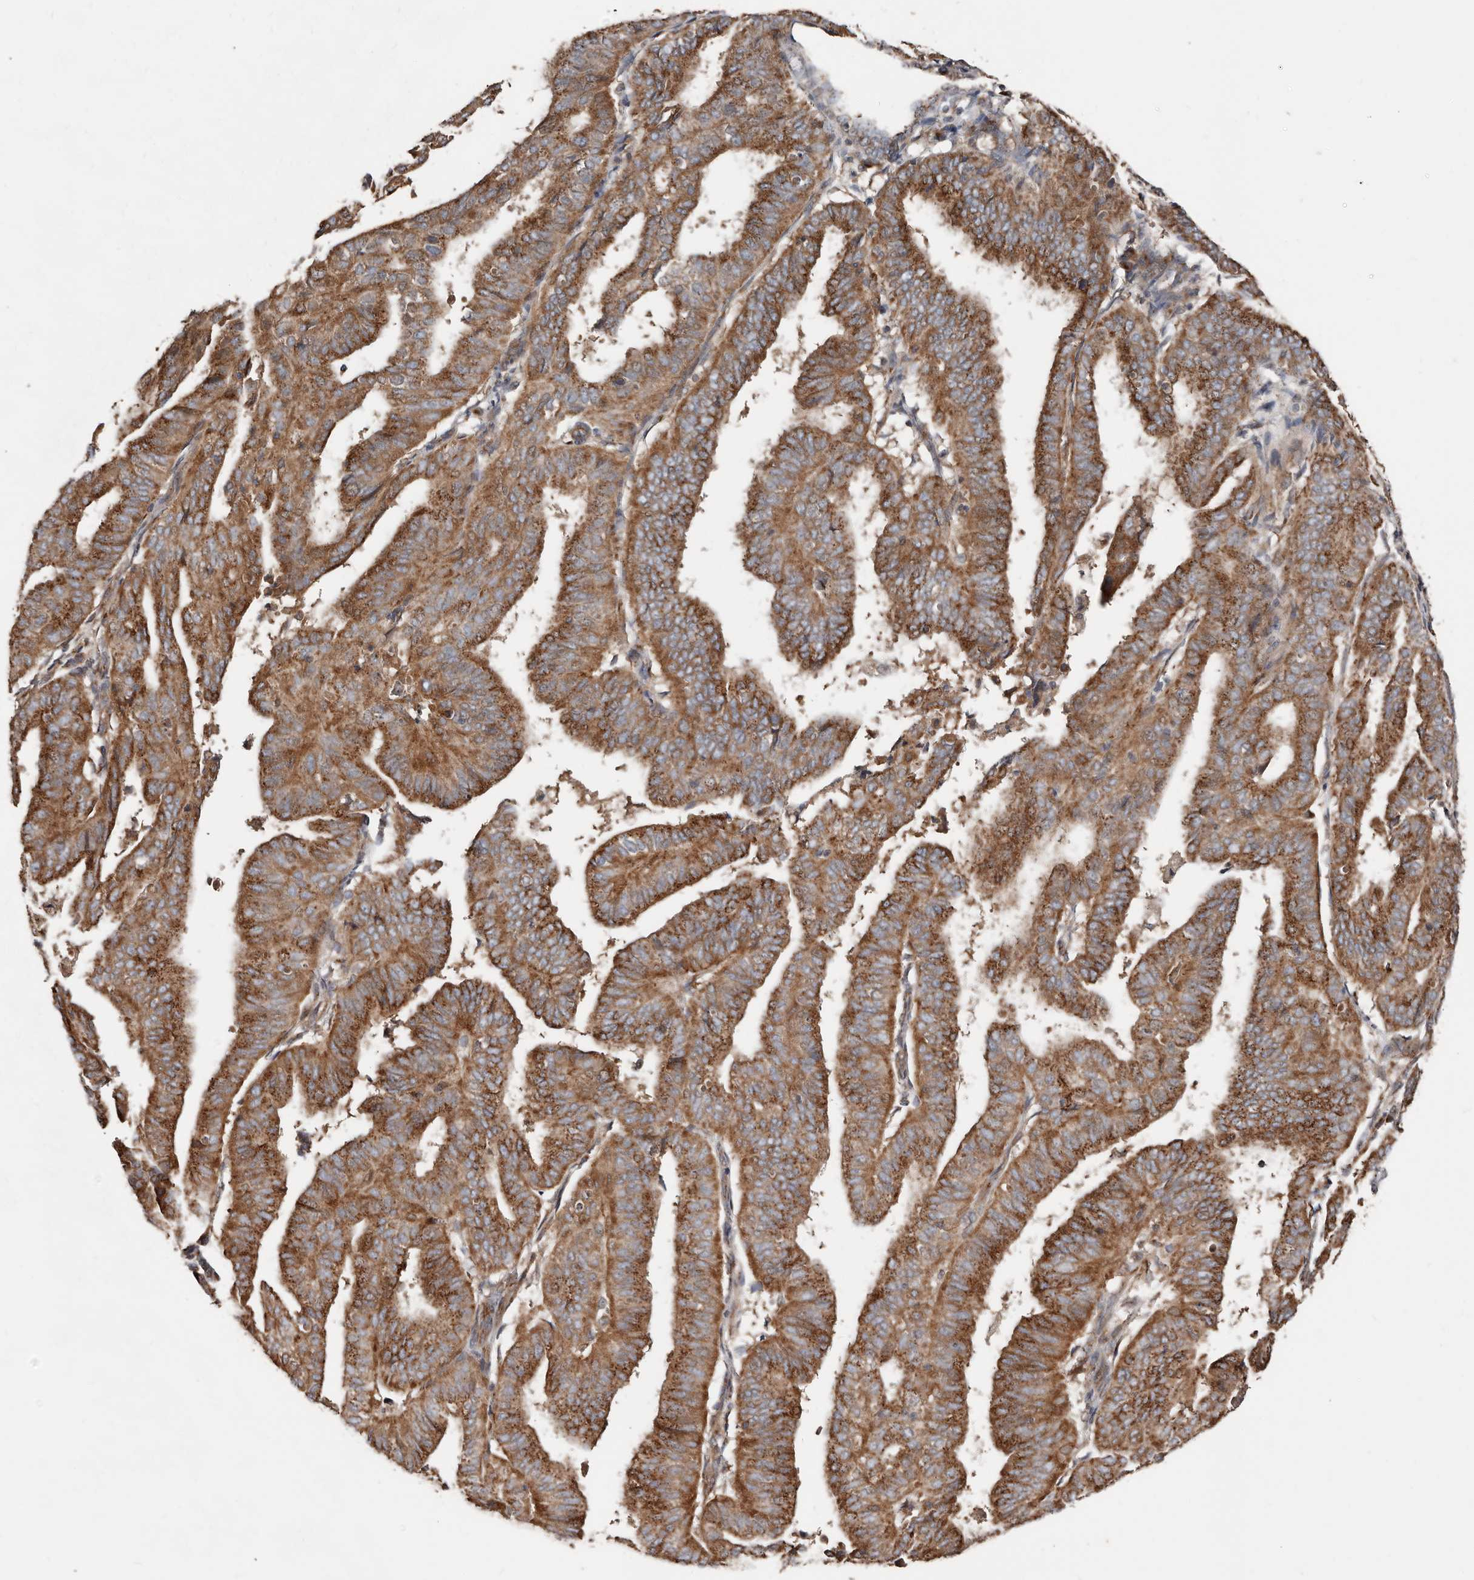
{"staining": {"intensity": "strong", "quantity": ">75%", "location": "cytoplasmic/membranous"}, "tissue": "endometrial cancer", "cell_type": "Tumor cells", "image_type": "cancer", "snomed": [{"axis": "morphology", "description": "Adenocarcinoma, NOS"}, {"axis": "topography", "description": "Uterus"}], "caption": "Immunohistochemistry (DAB) staining of human endometrial cancer demonstrates strong cytoplasmic/membranous protein positivity in about >75% of tumor cells.", "gene": "COG1", "patient": {"sex": "female", "age": 77}}